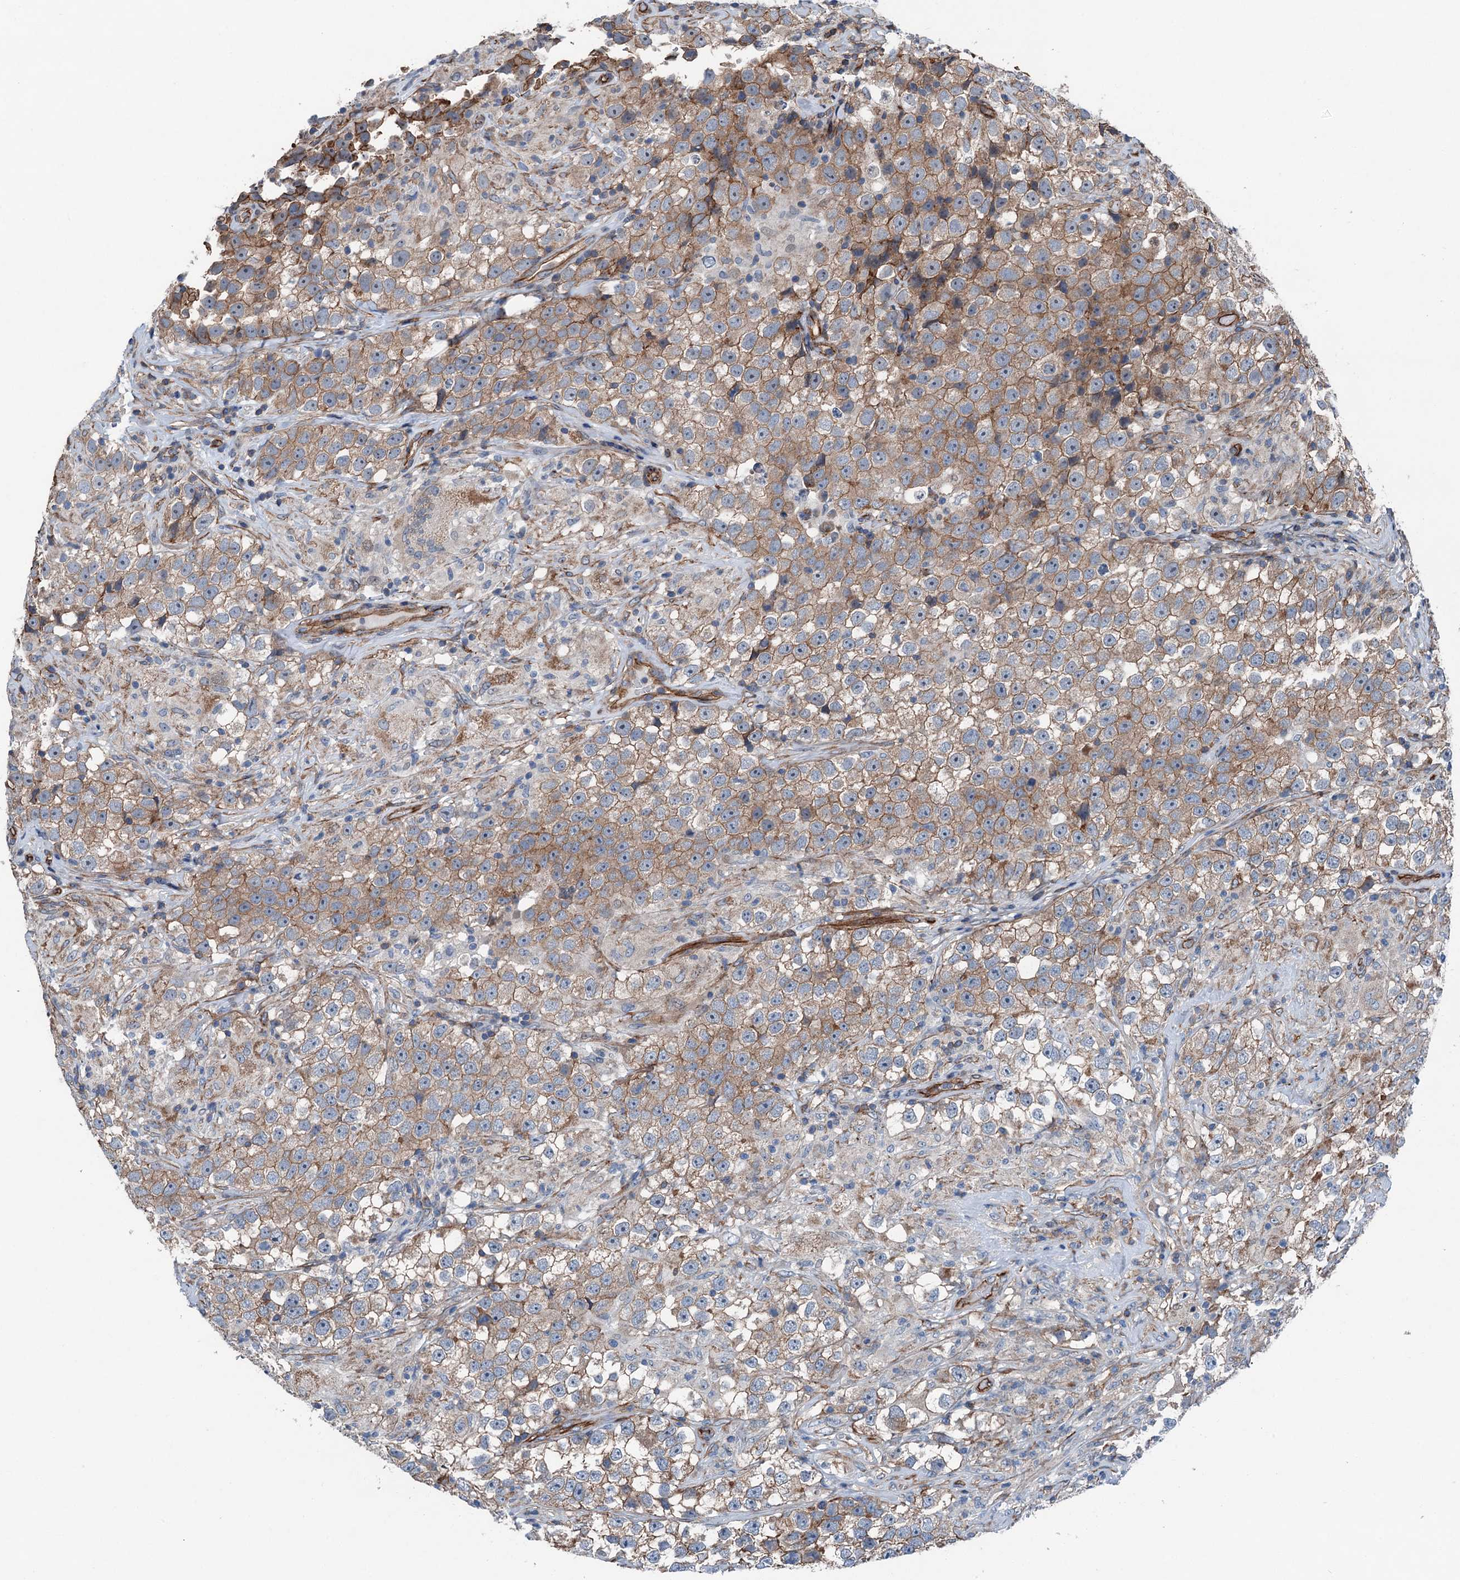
{"staining": {"intensity": "moderate", "quantity": "25%-75%", "location": "cytoplasmic/membranous"}, "tissue": "testis cancer", "cell_type": "Tumor cells", "image_type": "cancer", "snomed": [{"axis": "morphology", "description": "Seminoma, NOS"}, {"axis": "topography", "description": "Testis"}], "caption": "This micrograph displays immunohistochemistry staining of human testis cancer (seminoma), with medium moderate cytoplasmic/membranous expression in about 25%-75% of tumor cells.", "gene": "NMRAL1", "patient": {"sex": "male", "age": 46}}